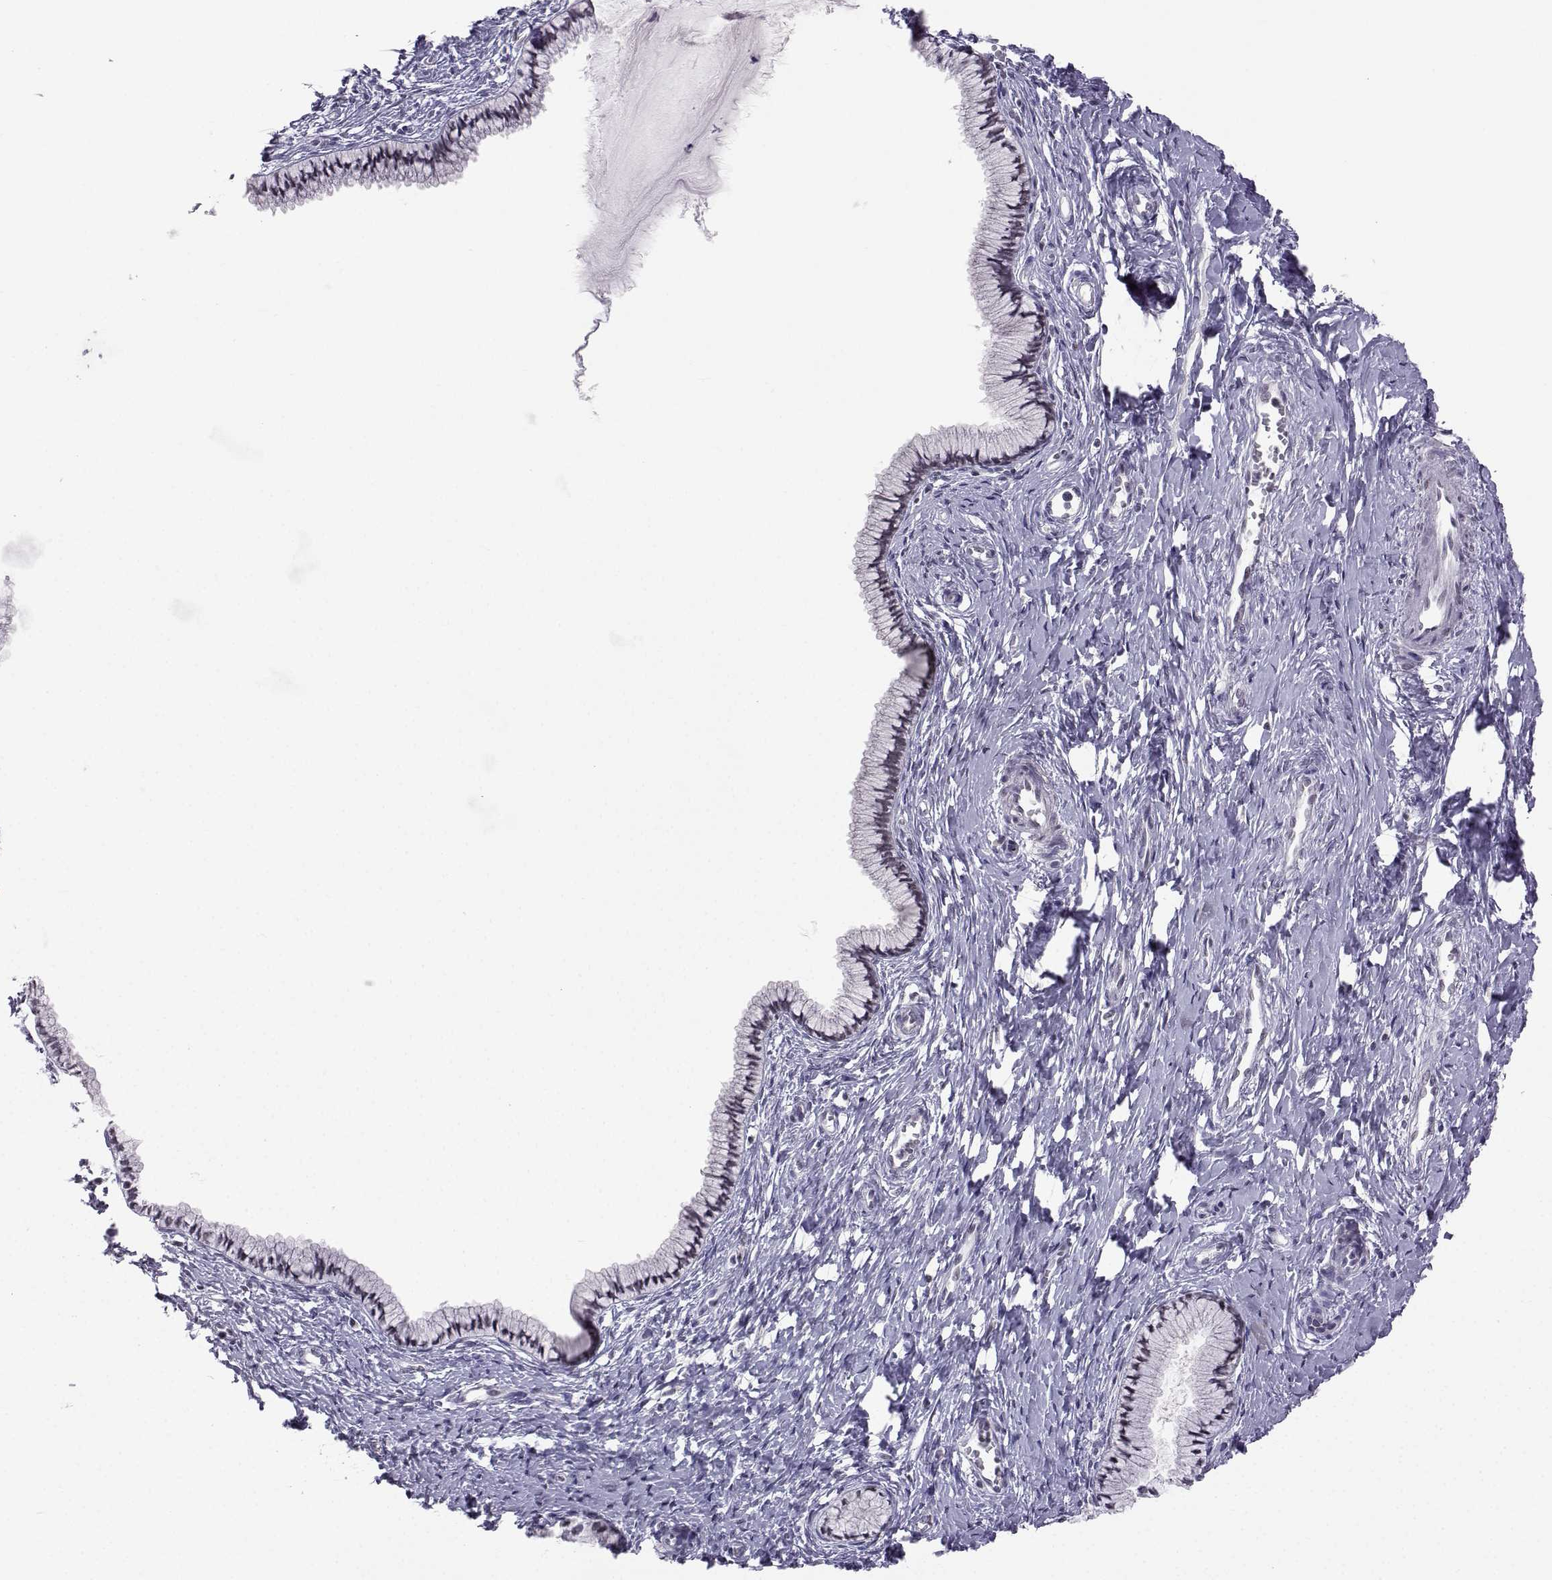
{"staining": {"intensity": "negative", "quantity": "none", "location": "none"}, "tissue": "cervix", "cell_type": "Glandular cells", "image_type": "normal", "snomed": [{"axis": "morphology", "description": "Normal tissue, NOS"}, {"axis": "topography", "description": "Cervix"}], "caption": "Glandular cells show no significant staining in unremarkable cervix.", "gene": "MED26", "patient": {"sex": "female", "age": 40}}